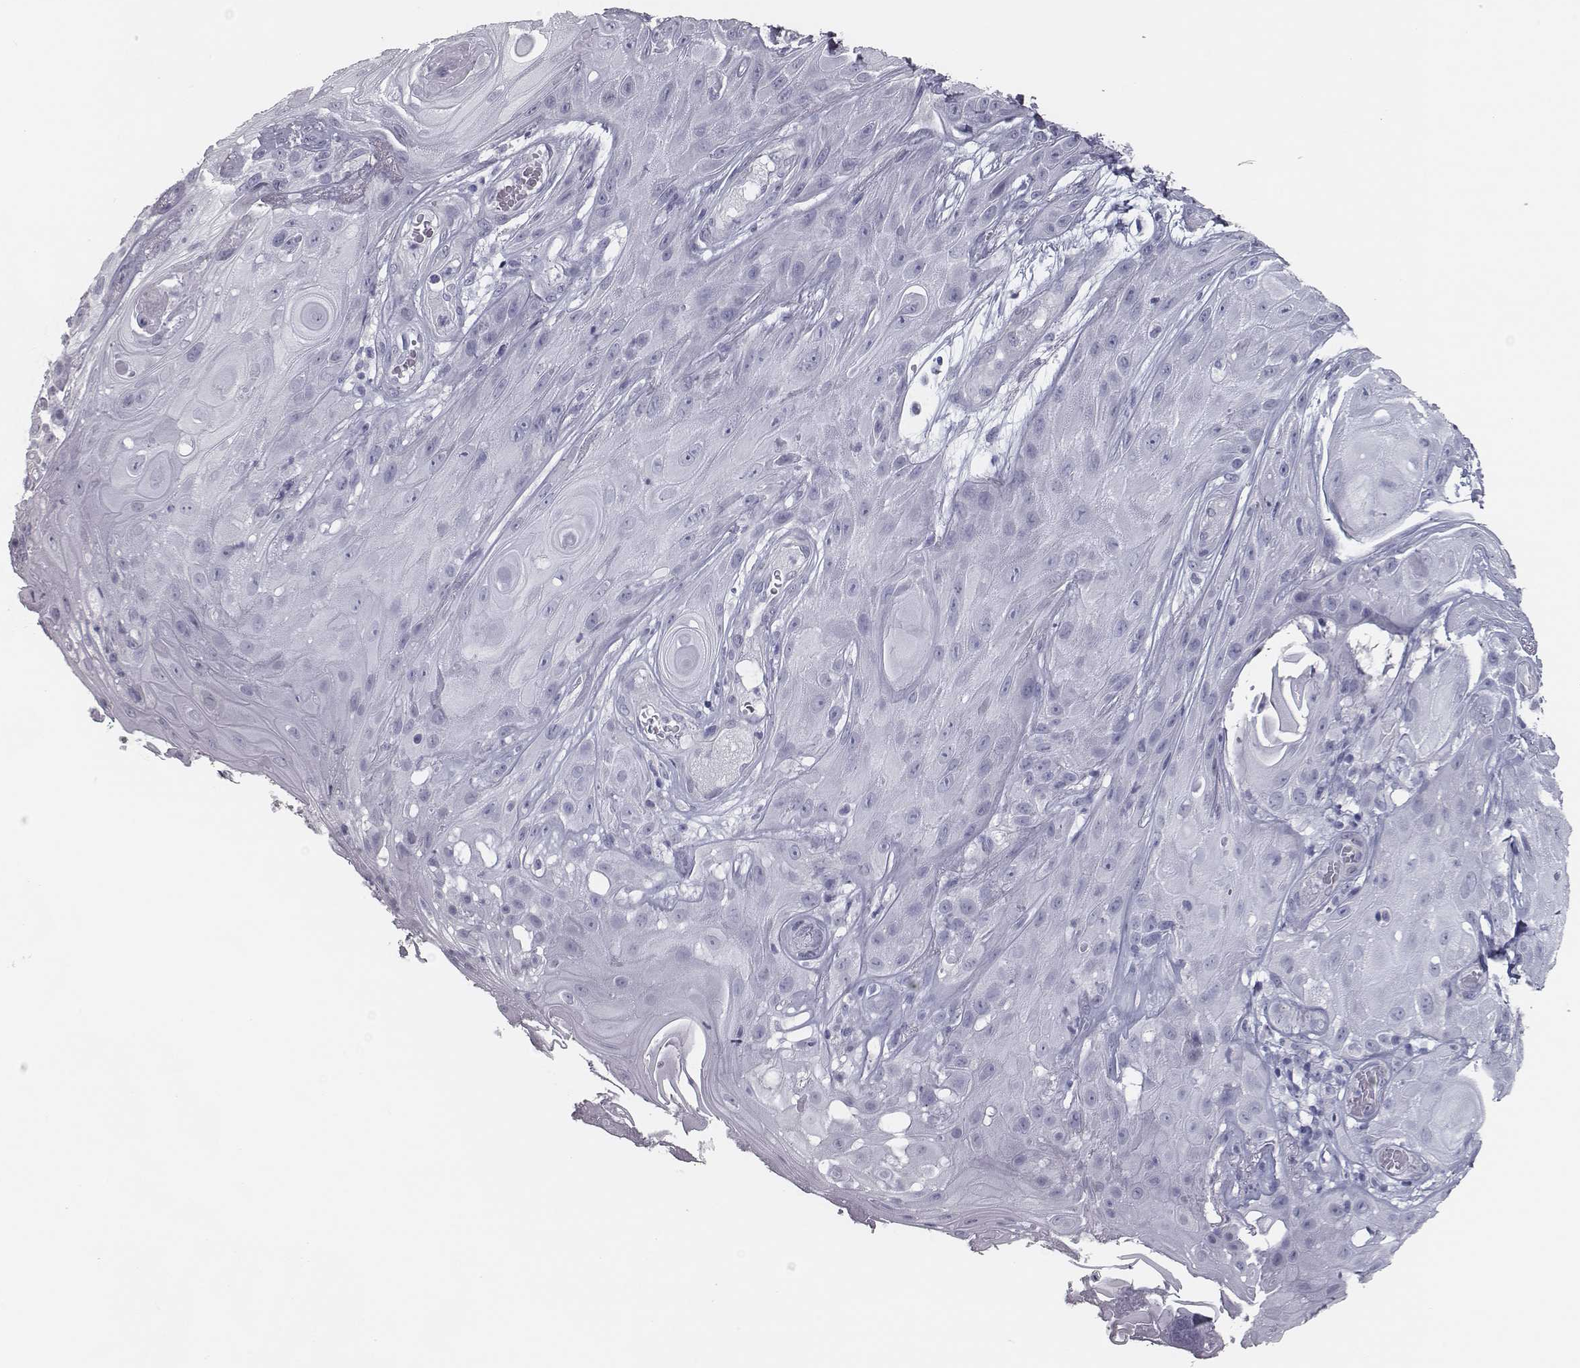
{"staining": {"intensity": "negative", "quantity": "none", "location": "none"}, "tissue": "skin cancer", "cell_type": "Tumor cells", "image_type": "cancer", "snomed": [{"axis": "morphology", "description": "Squamous cell carcinoma, NOS"}, {"axis": "topography", "description": "Skin"}], "caption": "This is an immunohistochemistry (IHC) image of human skin squamous cell carcinoma. There is no staining in tumor cells.", "gene": "ISYNA1", "patient": {"sex": "male", "age": 62}}